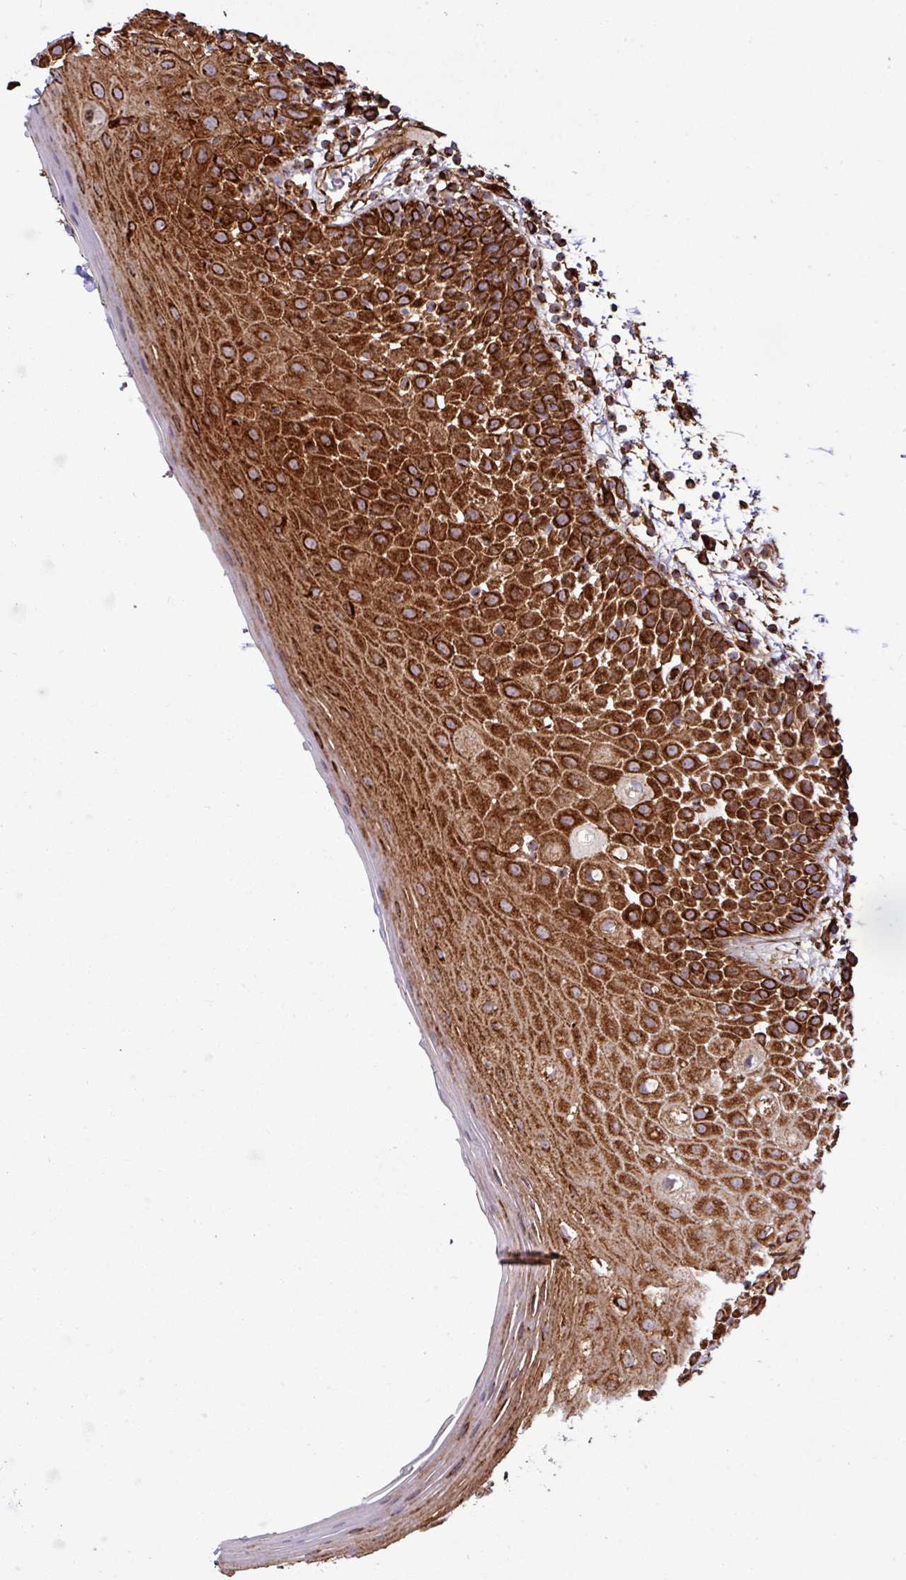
{"staining": {"intensity": "strong", "quantity": ">75%", "location": "cytoplasmic/membranous"}, "tissue": "oral mucosa", "cell_type": "Squamous epithelial cells", "image_type": "normal", "snomed": [{"axis": "morphology", "description": "Normal tissue, NOS"}, {"axis": "morphology", "description": "Squamous cell carcinoma, NOS"}, {"axis": "topography", "description": "Oral tissue"}, {"axis": "topography", "description": "Tounge, NOS"}, {"axis": "topography", "description": "Head-Neck"}], "caption": "Unremarkable oral mucosa was stained to show a protein in brown. There is high levels of strong cytoplasmic/membranous staining in about >75% of squamous epithelial cells.", "gene": "ZNF300", "patient": {"sex": "male", "age": 76}}